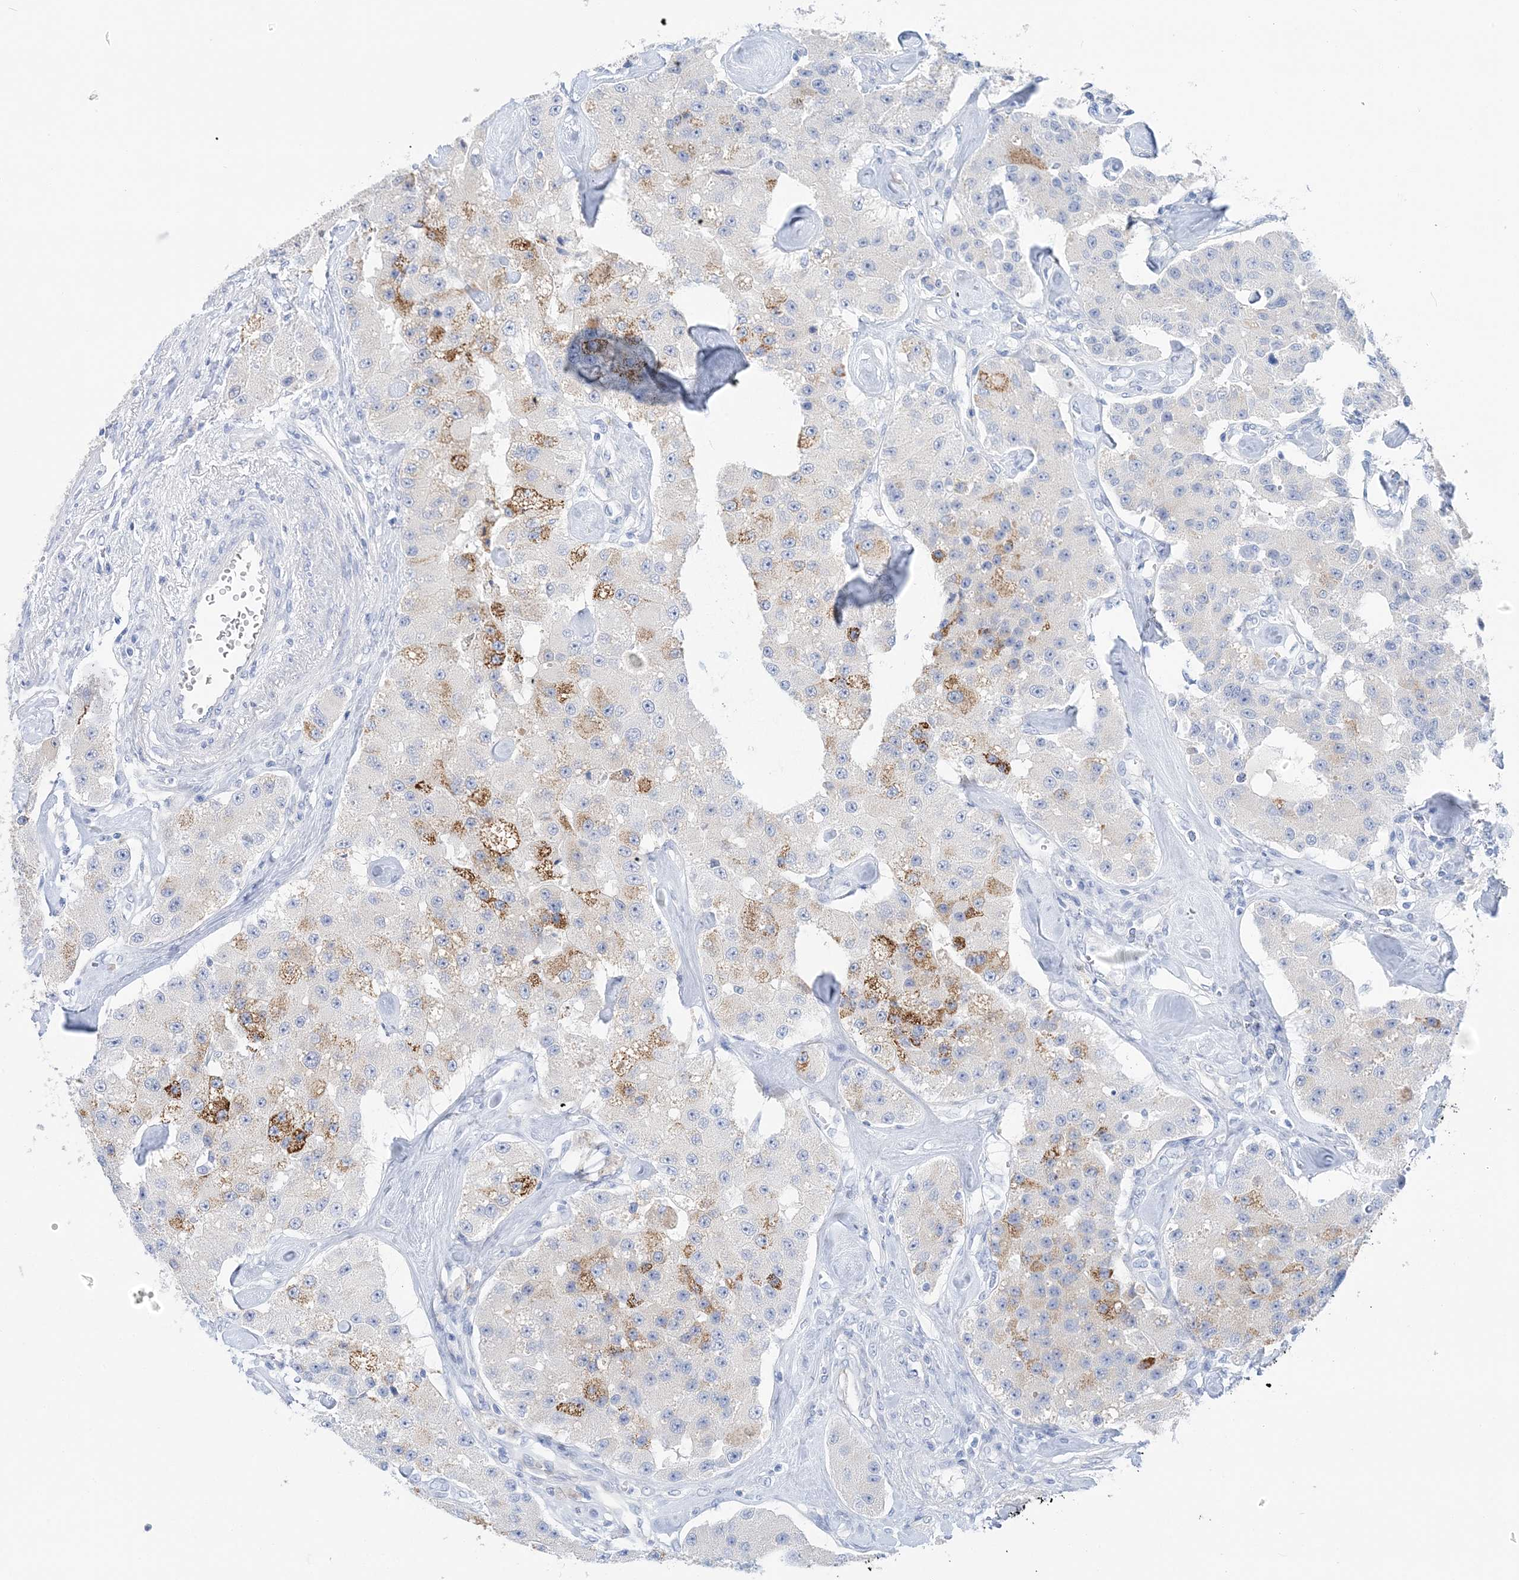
{"staining": {"intensity": "moderate", "quantity": "<25%", "location": "cytoplasmic/membranous"}, "tissue": "carcinoid", "cell_type": "Tumor cells", "image_type": "cancer", "snomed": [{"axis": "morphology", "description": "Carcinoid, malignant, NOS"}, {"axis": "topography", "description": "Pancreas"}], "caption": "Malignant carcinoid stained with immunohistochemistry (IHC) demonstrates moderate cytoplasmic/membranous positivity in about <25% of tumor cells.", "gene": "HMGCS1", "patient": {"sex": "male", "age": 41}}